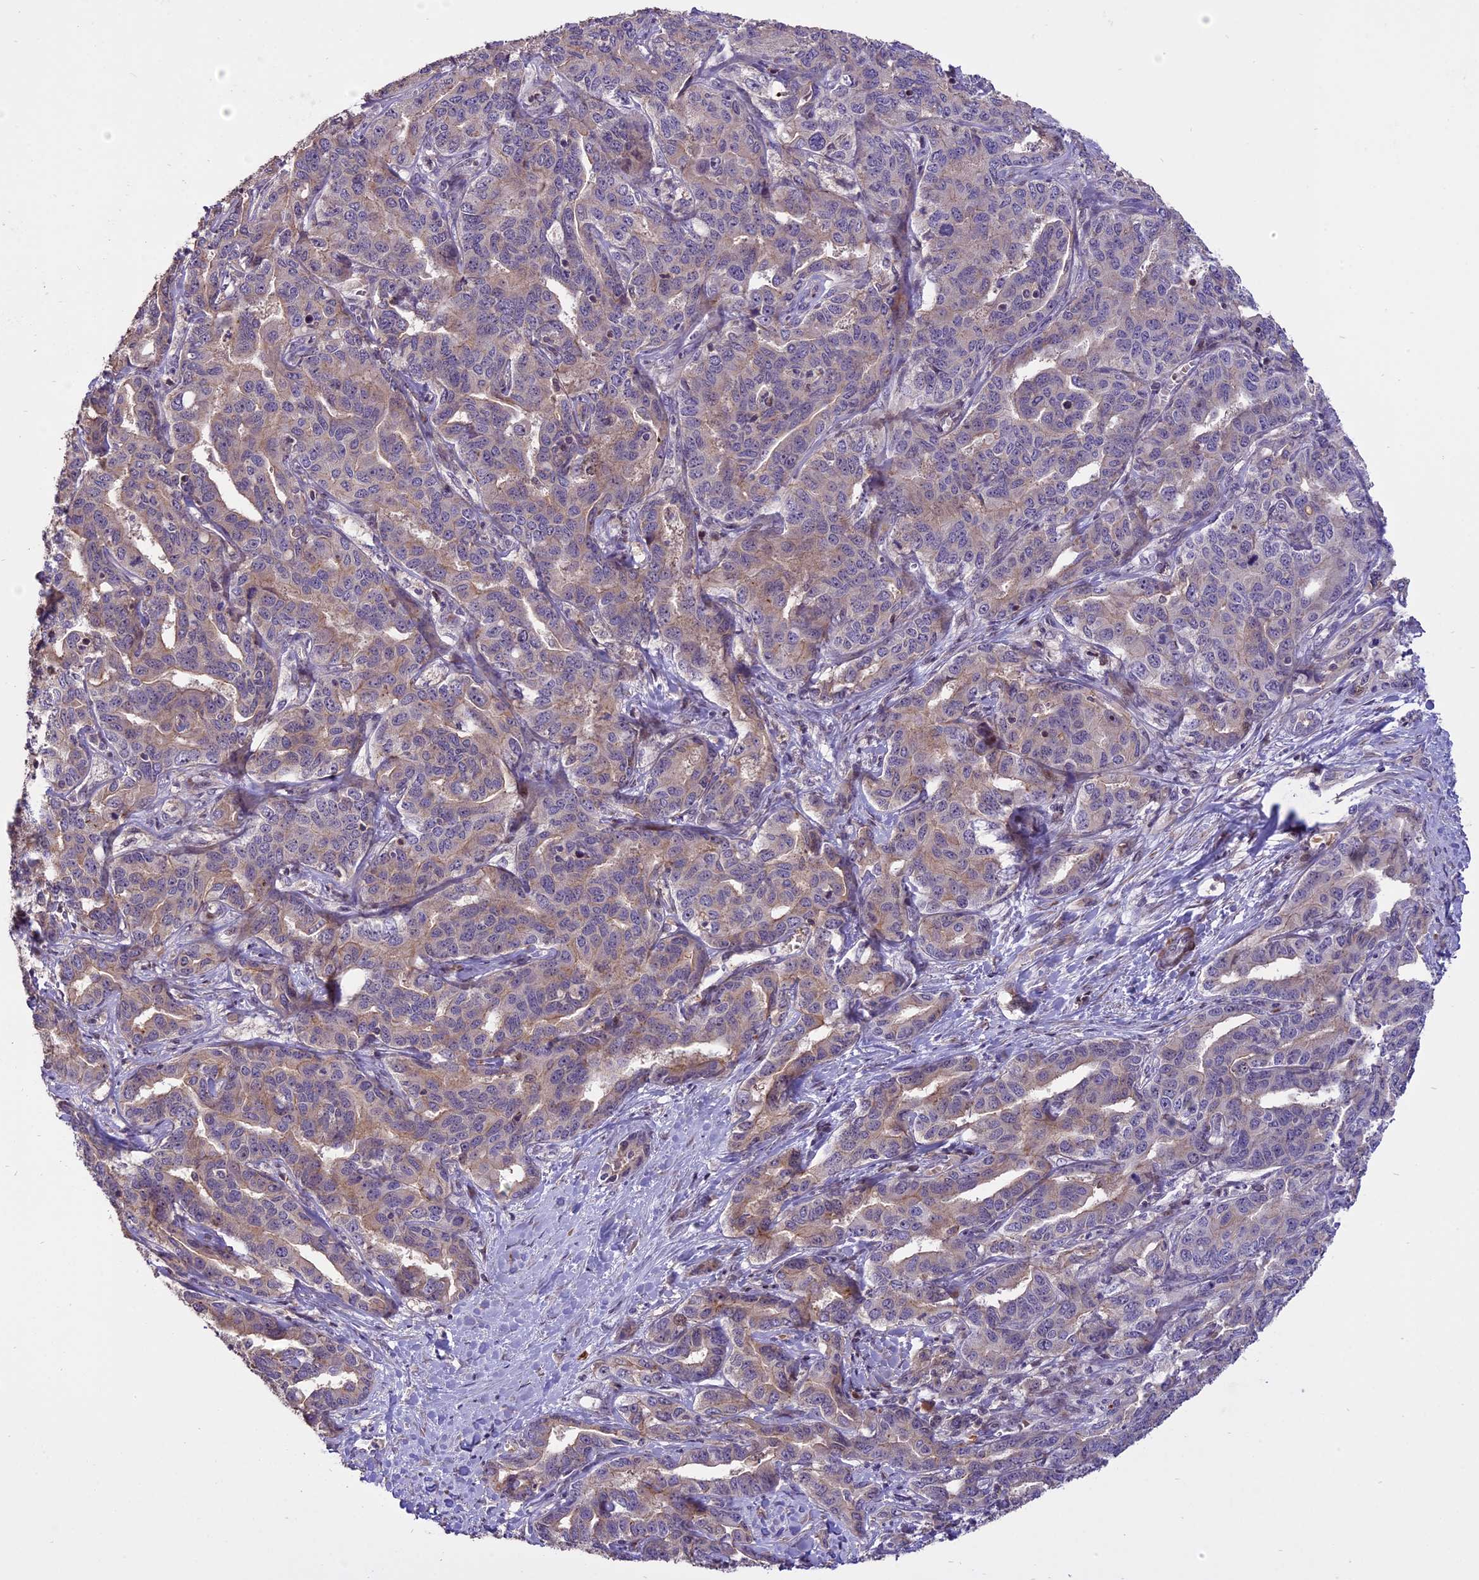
{"staining": {"intensity": "weak", "quantity": "25%-75%", "location": "cytoplasmic/membranous"}, "tissue": "liver cancer", "cell_type": "Tumor cells", "image_type": "cancer", "snomed": [{"axis": "morphology", "description": "Cholangiocarcinoma"}, {"axis": "topography", "description": "Liver"}], "caption": "Protein expression analysis of liver cancer (cholangiocarcinoma) shows weak cytoplasmic/membranous positivity in about 25%-75% of tumor cells.", "gene": "ENHO", "patient": {"sex": "male", "age": 59}}